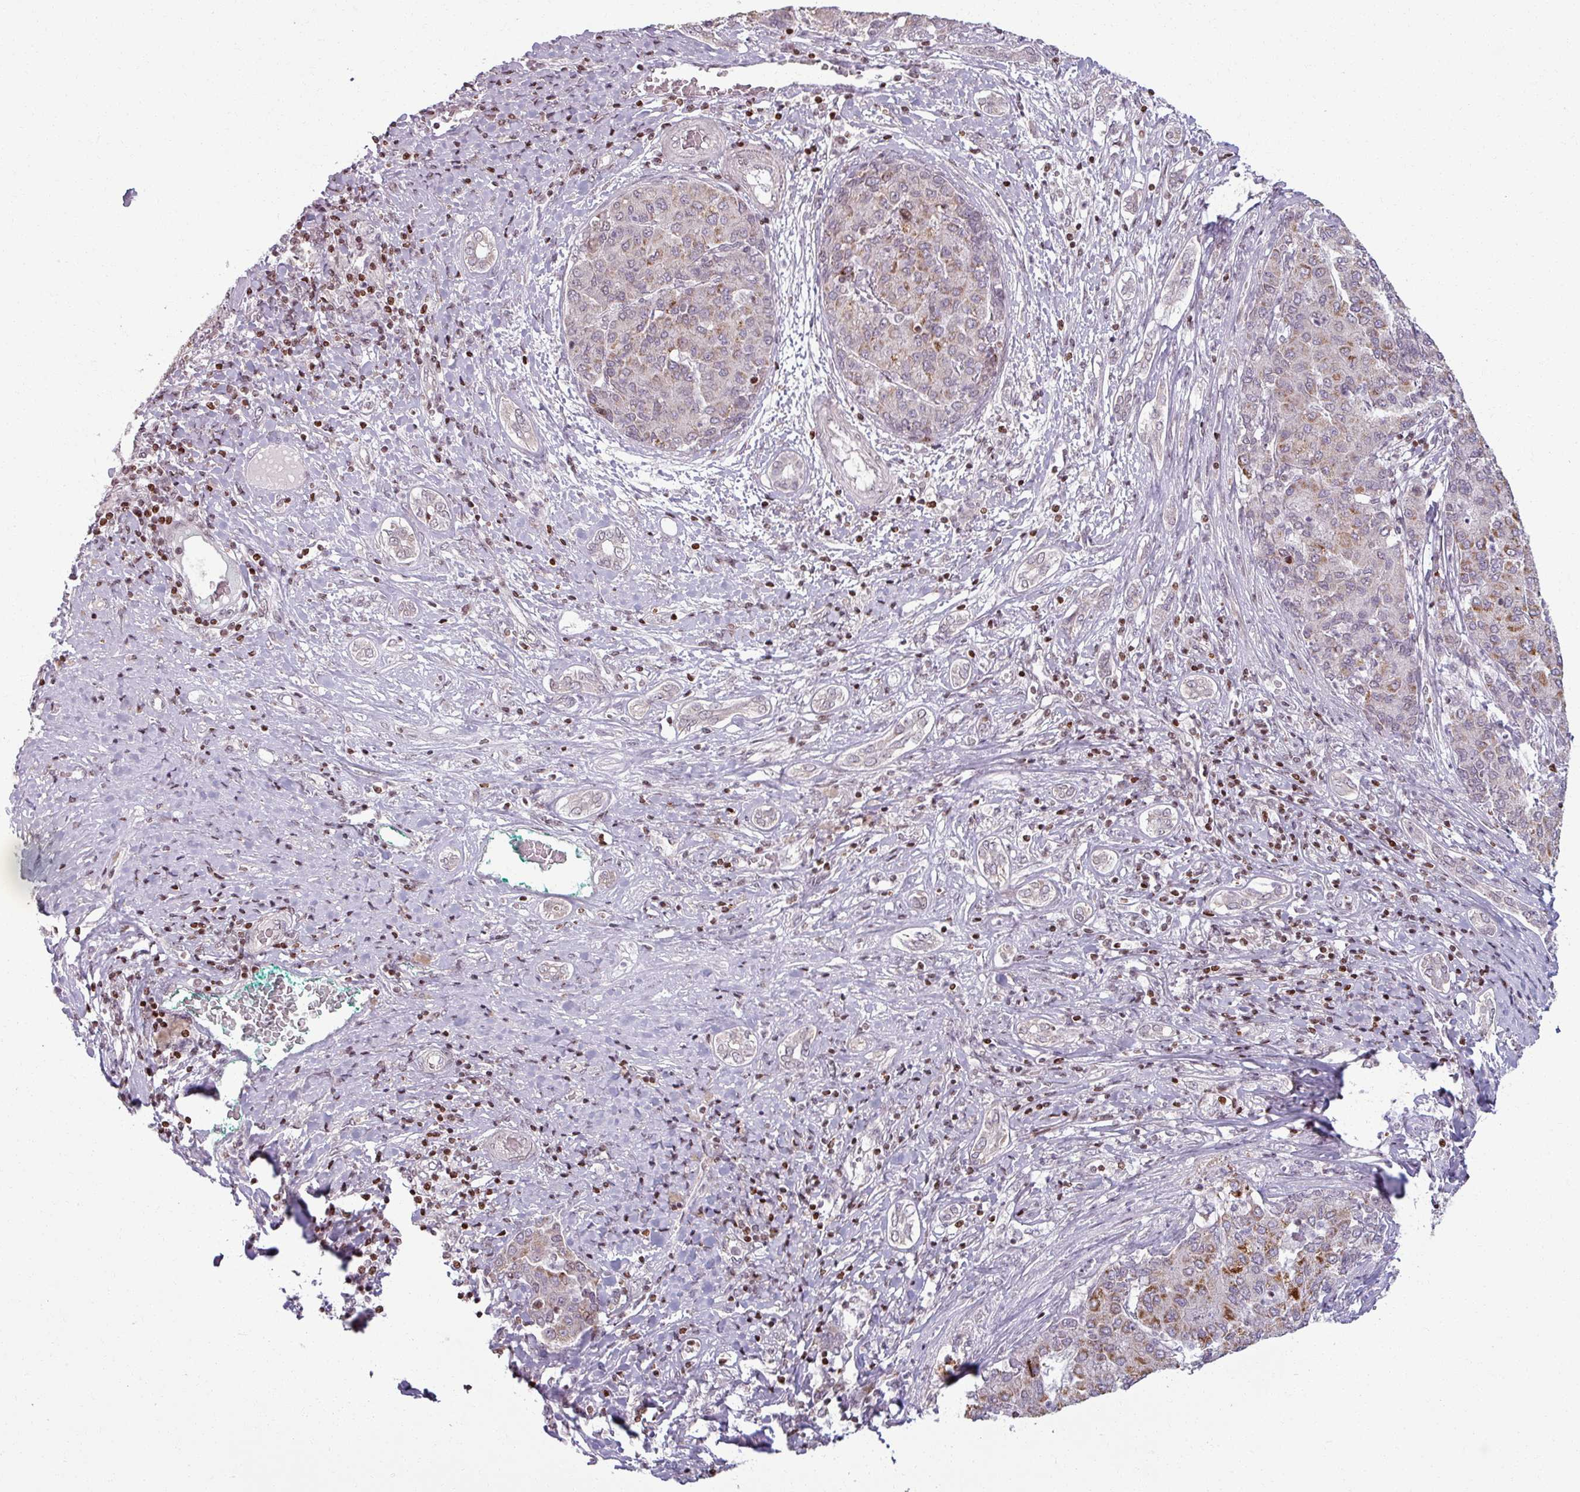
{"staining": {"intensity": "moderate", "quantity": "<25%", "location": "cytoplasmic/membranous"}, "tissue": "liver cancer", "cell_type": "Tumor cells", "image_type": "cancer", "snomed": [{"axis": "morphology", "description": "Carcinoma, Hepatocellular, NOS"}, {"axis": "topography", "description": "Liver"}], "caption": "IHC of human liver cancer exhibits low levels of moderate cytoplasmic/membranous staining in about <25% of tumor cells.", "gene": "NCOR1", "patient": {"sex": "male", "age": 65}}